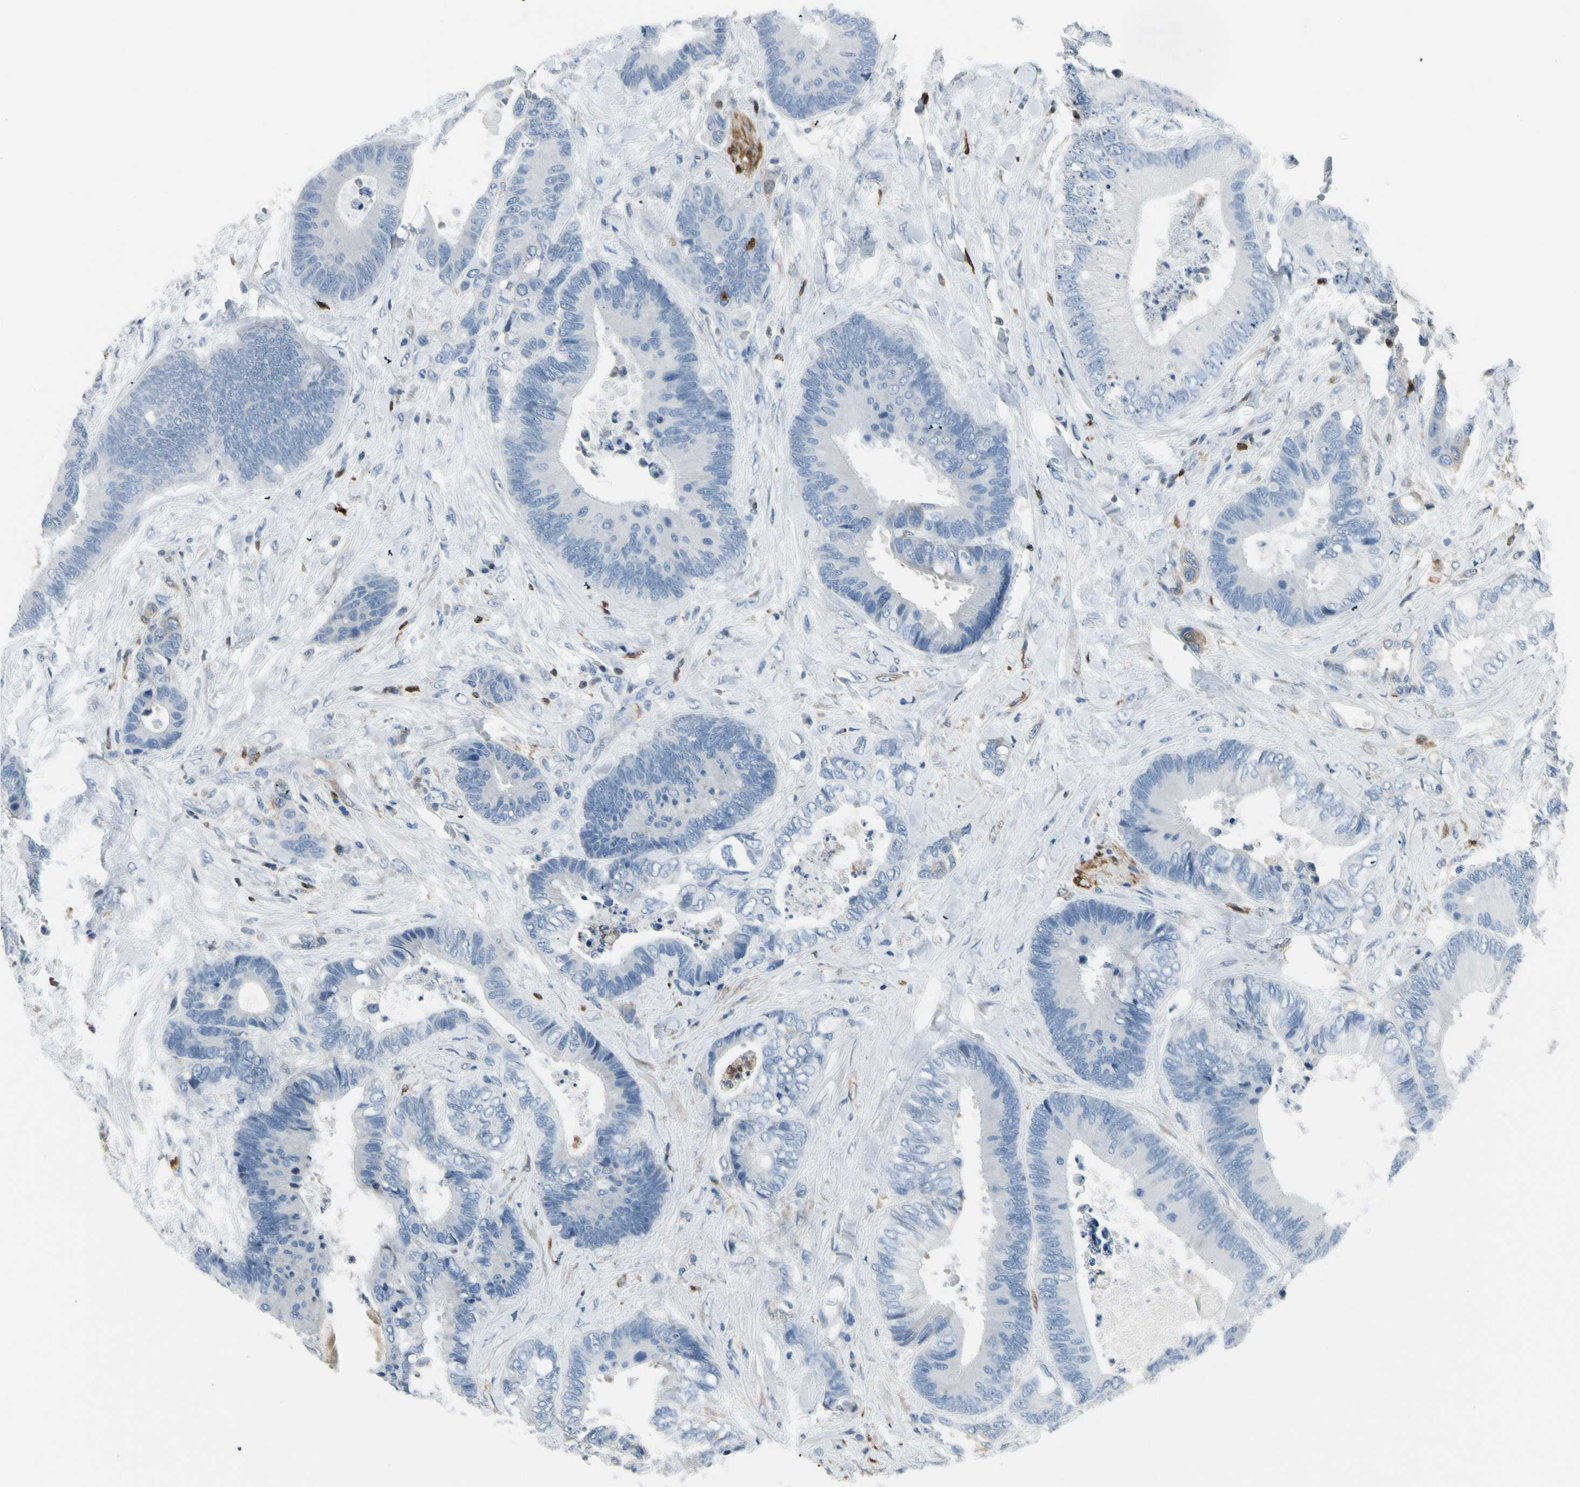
{"staining": {"intensity": "negative", "quantity": "none", "location": "none"}, "tissue": "colorectal cancer", "cell_type": "Tumor cells", "image_type": "cancer", "snomed": [{"axis": "morphology", "description": "Adenocarcinoma, NOS"}, {"axis": "topography", "description": "Rectum"}], "caption": "A histopathology image of adenocarcinoma (colorectal) stained for a protein reveals no brown staining in tumor cells.", "gene": "TRAF1", "patient": {"sex": "male", "age": 55}}